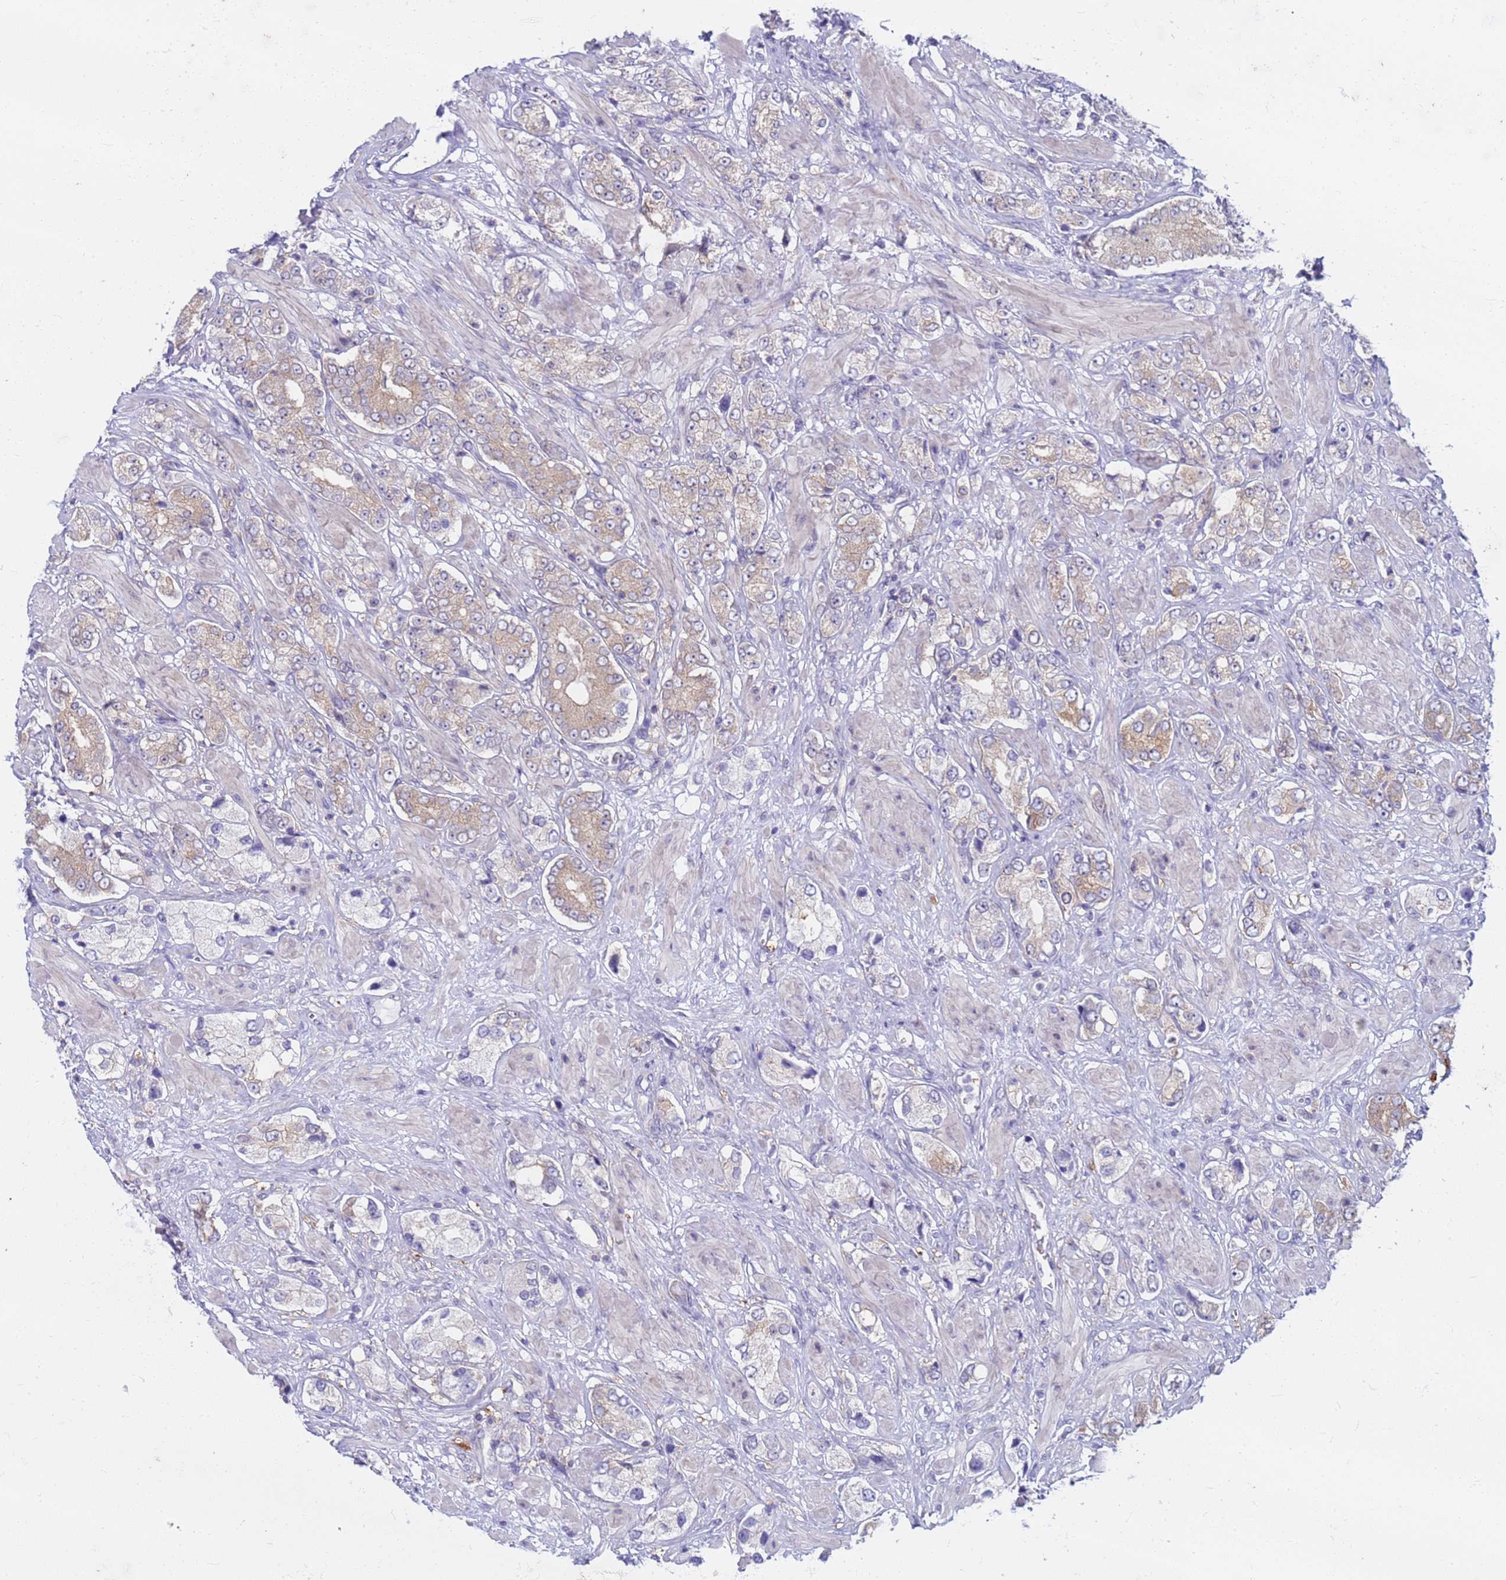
{"staining": {"intensity": "weak", "quantity": ">75%", "location": "cytoplasmic/membranous"}, "tissue": "prostate cancer", "cell_type": "Tumor cells", "image_type": "cancer", "snomed": [{"axis": "morphology", "description": "Adenocarcinoma, High grade"}, {"axis": "topography", "description": "Prostate and seminal vesicle, NOS"}], "caption": "This histopathology image shows high-grade adenocarcinoma (prostate) stained with IHC to label a protein in brown. The cytoplasmic/membranous of tumor cells show weak positivity for the protein. Nuclei are counter-stained blue.", "gene": "CAPN7", "patient": {"sex": "male", "age": 64}}